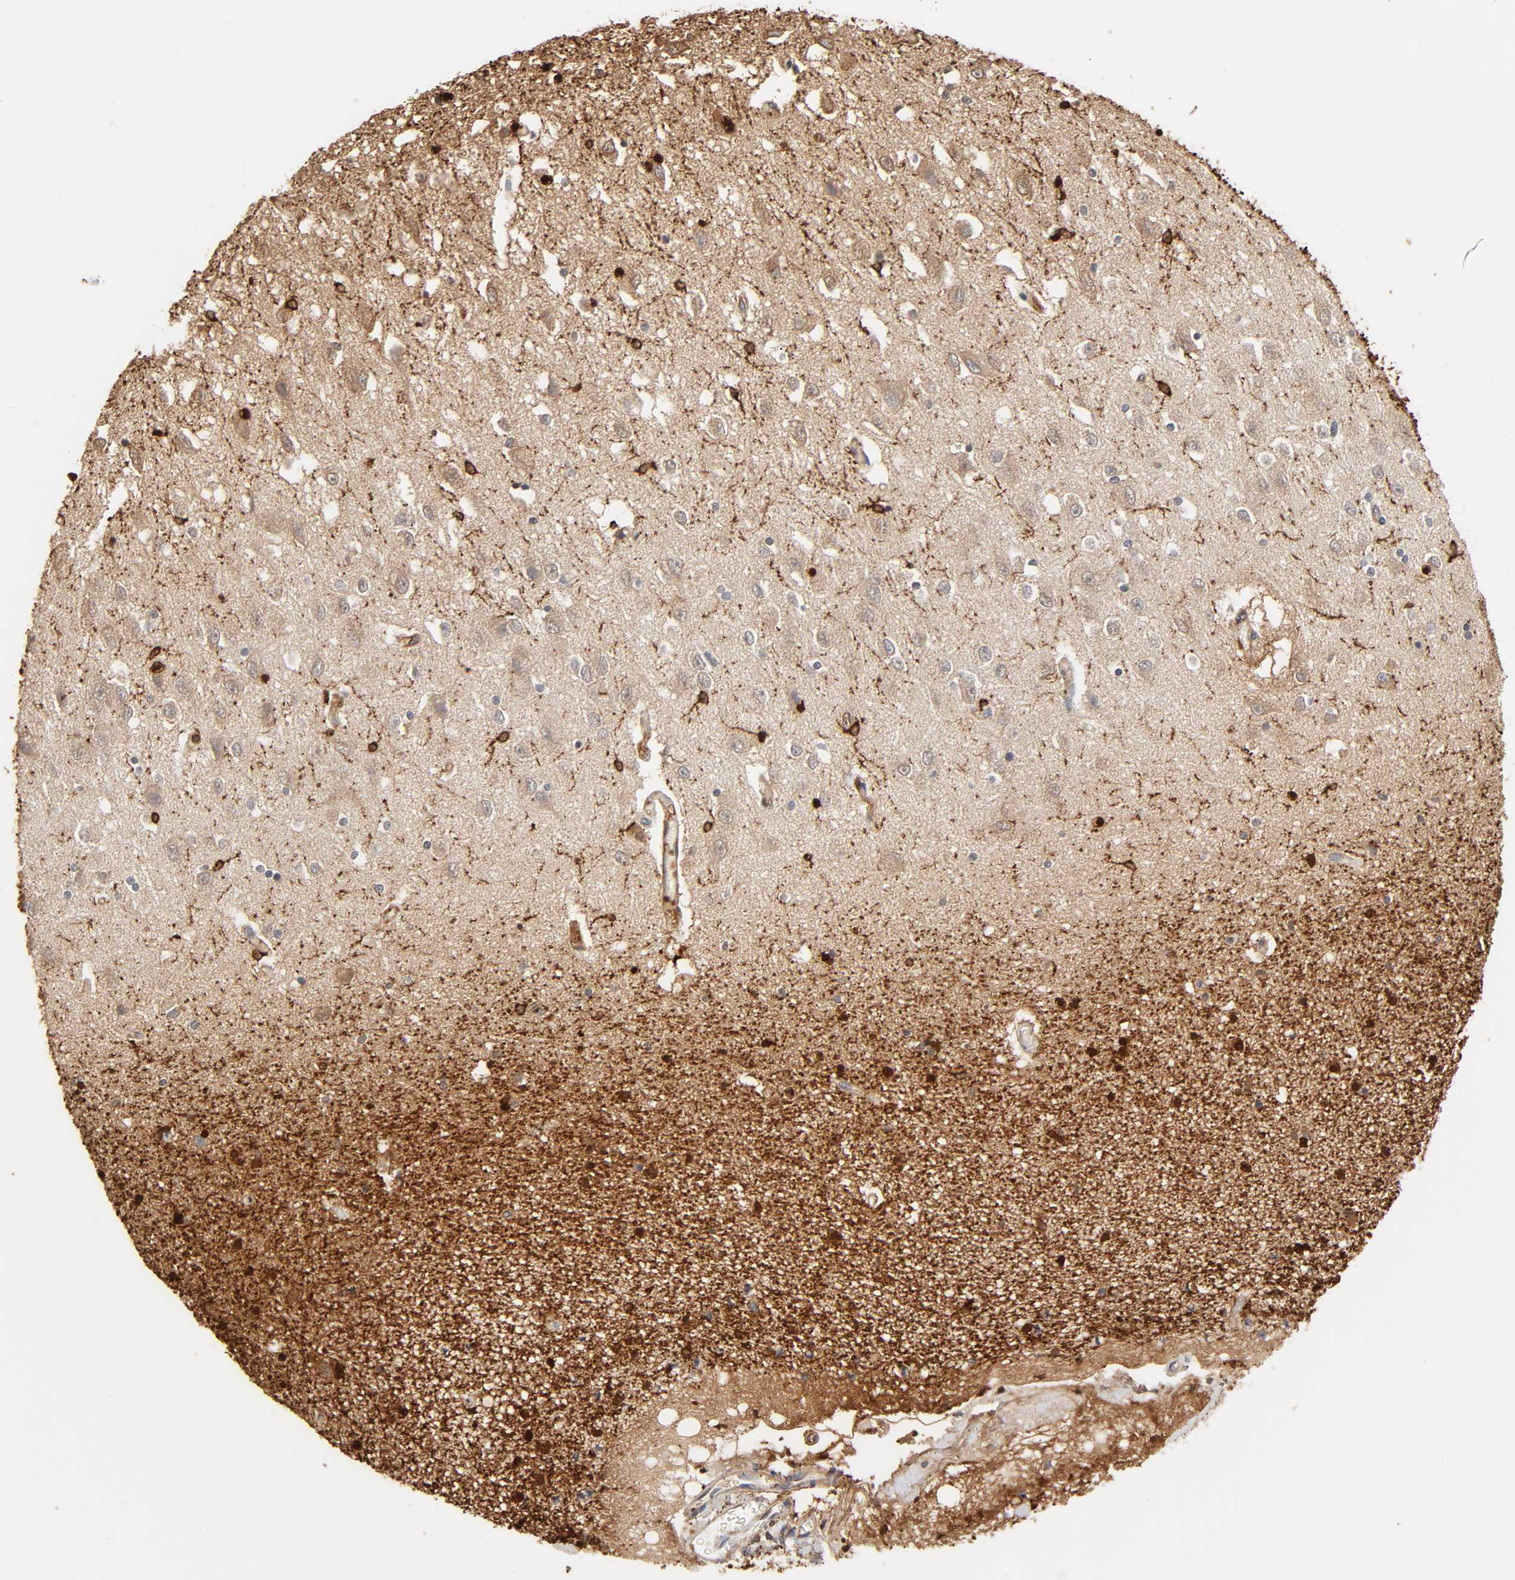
{"staining": {"intensity": "strong", "quantity": ">75%", "location": "nuclear"}, "tissue": "hippocampus", "cell_type": "Glial cells", "image_type": "normal", "snomed": [{"axis": "morphology", "description": "Normal tissue, NOS"}, {"axis": "topography", "description": "Hippocampus"}], "caption": "Approximately >75% of glial cells in benign hippocampus reveal strong nuclear protein staining as visualized by brown immunohistochemical staining.", "gene": "BIN1", "patient": {"sex": "female", "age": 54}}